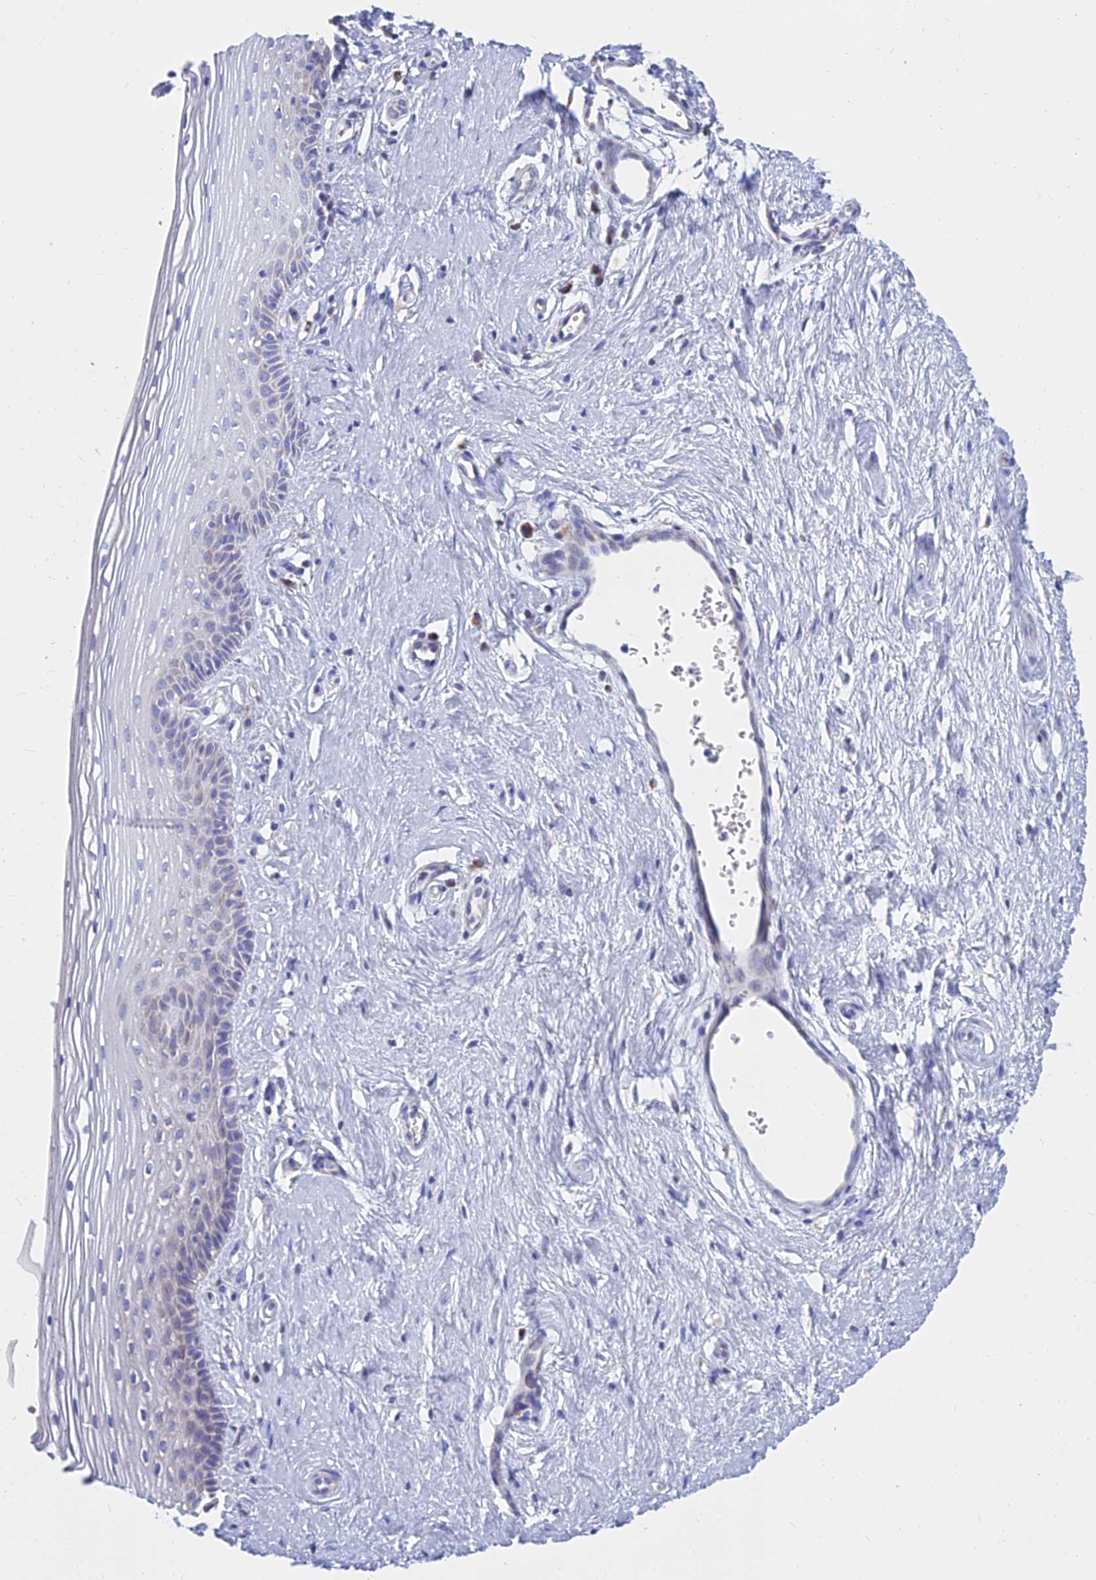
{"staining": {"intensity": "negative", "quantity": "none", "location": "none"}, "tissue": "vagina", "cell_type": "Squamous epithelial cells", "image_type": "normal", "snomed": [{"axis": "morphology", "description": "Normal tissue, NOS"}, {"axis": "topography", "description": "Vagina"}], "caption": "This is a micrograph of IHC staining of normal vagina, which shows no positivity in squamous epithelial cells.", "gene": "MGST1", "patient": {"sex": "female", "age": 46}}